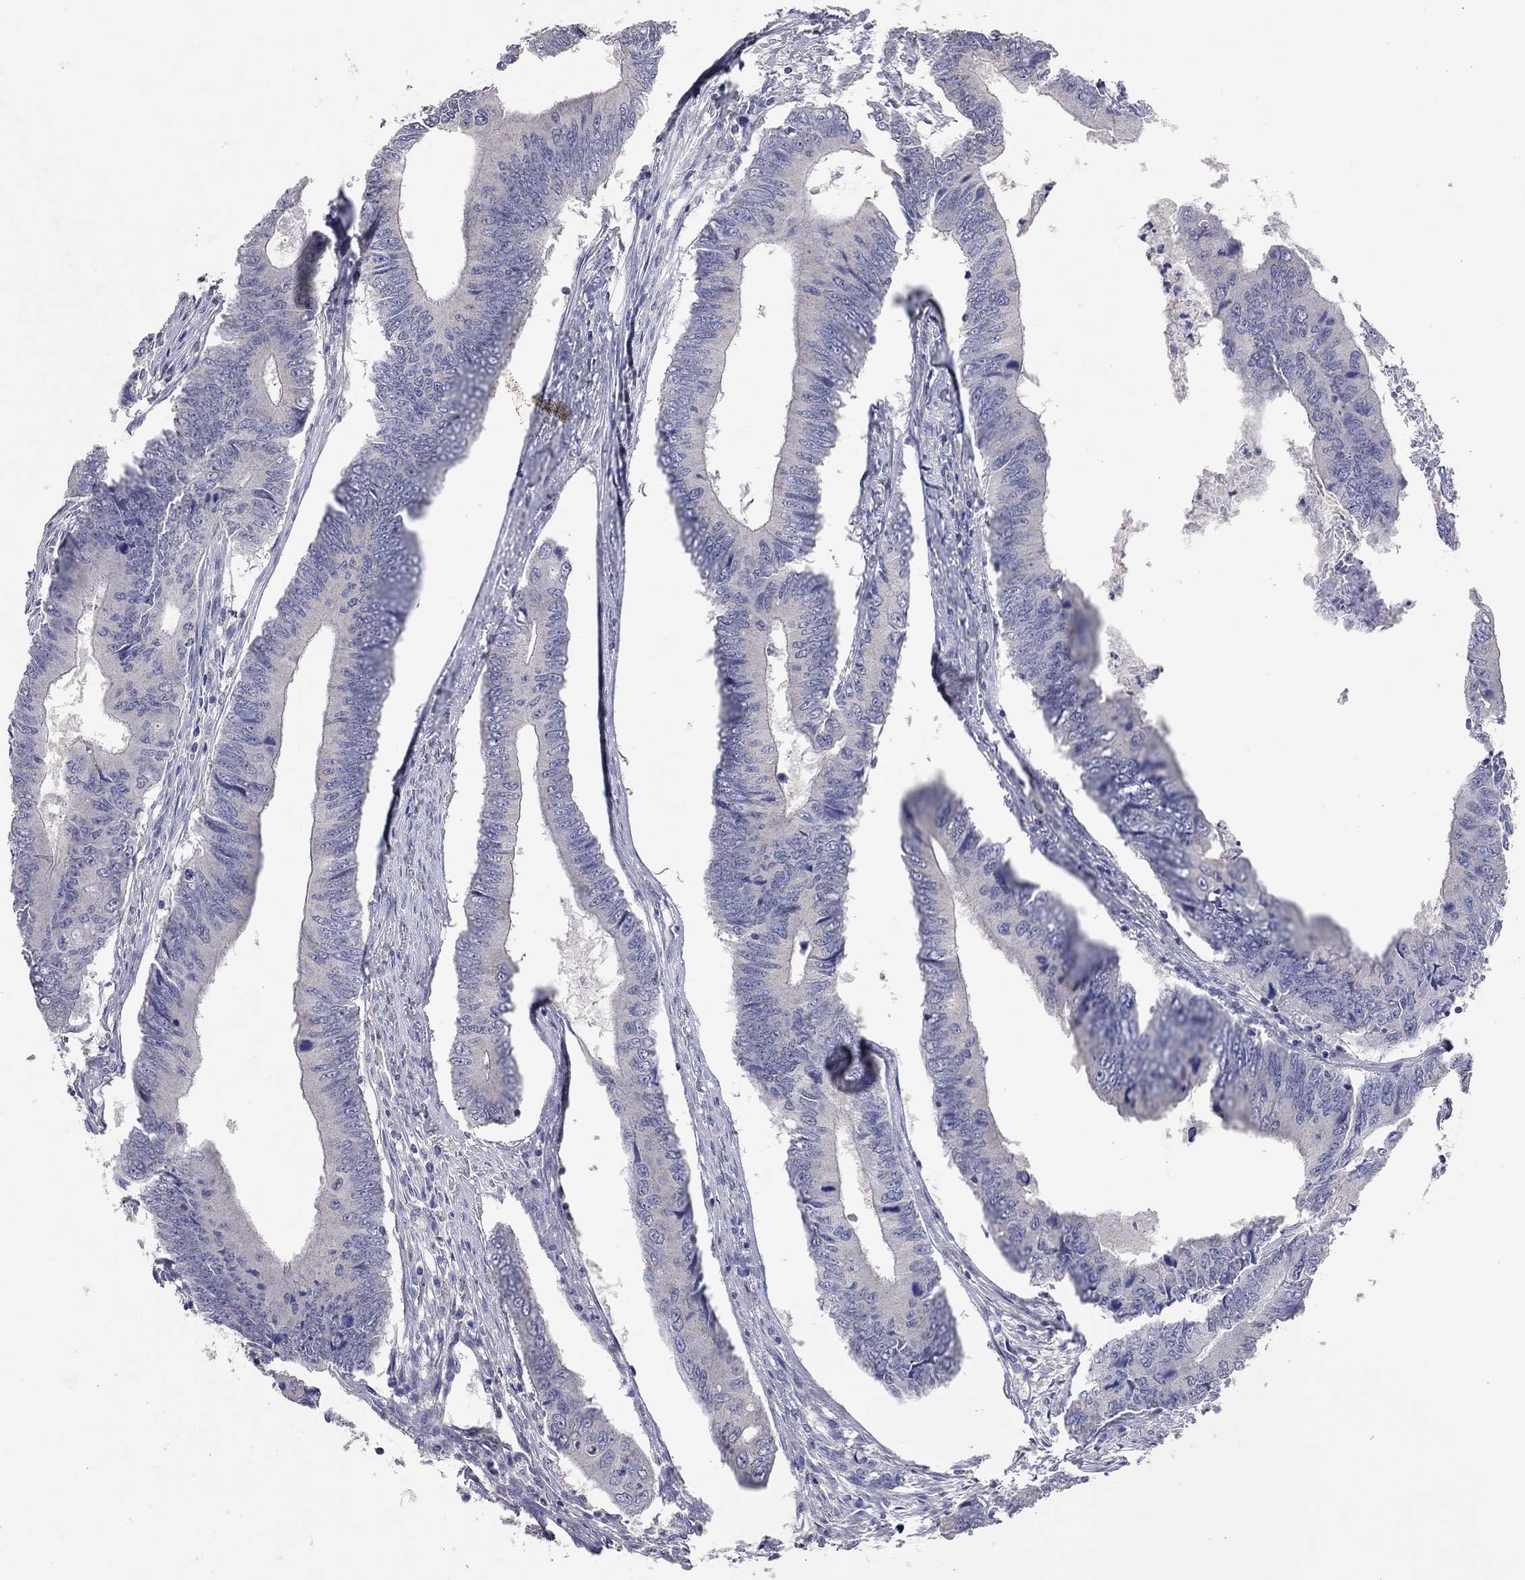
{"staining": {"intensity": "negative", "quantity": "none", "location": "none"}, "tissue": "colorectal cancer", "cell_type": "Tumor cells", "image_type": "cancer", "snomed": [{"axis": "morphology", "description": "Adenocarcinoma, NOS"}, {"axis": "topography", "description": "Colon"}], "caption": "High power microscopy micrograph of an IHC micrograph of adenocarcinoma (colorectal), revealing no significant expression in tumor cells. (DAB immunohistochemistry with hematoxylin counter stain).", "gene": "MMP13", "patient": {"sex": "male", "age": 53}}